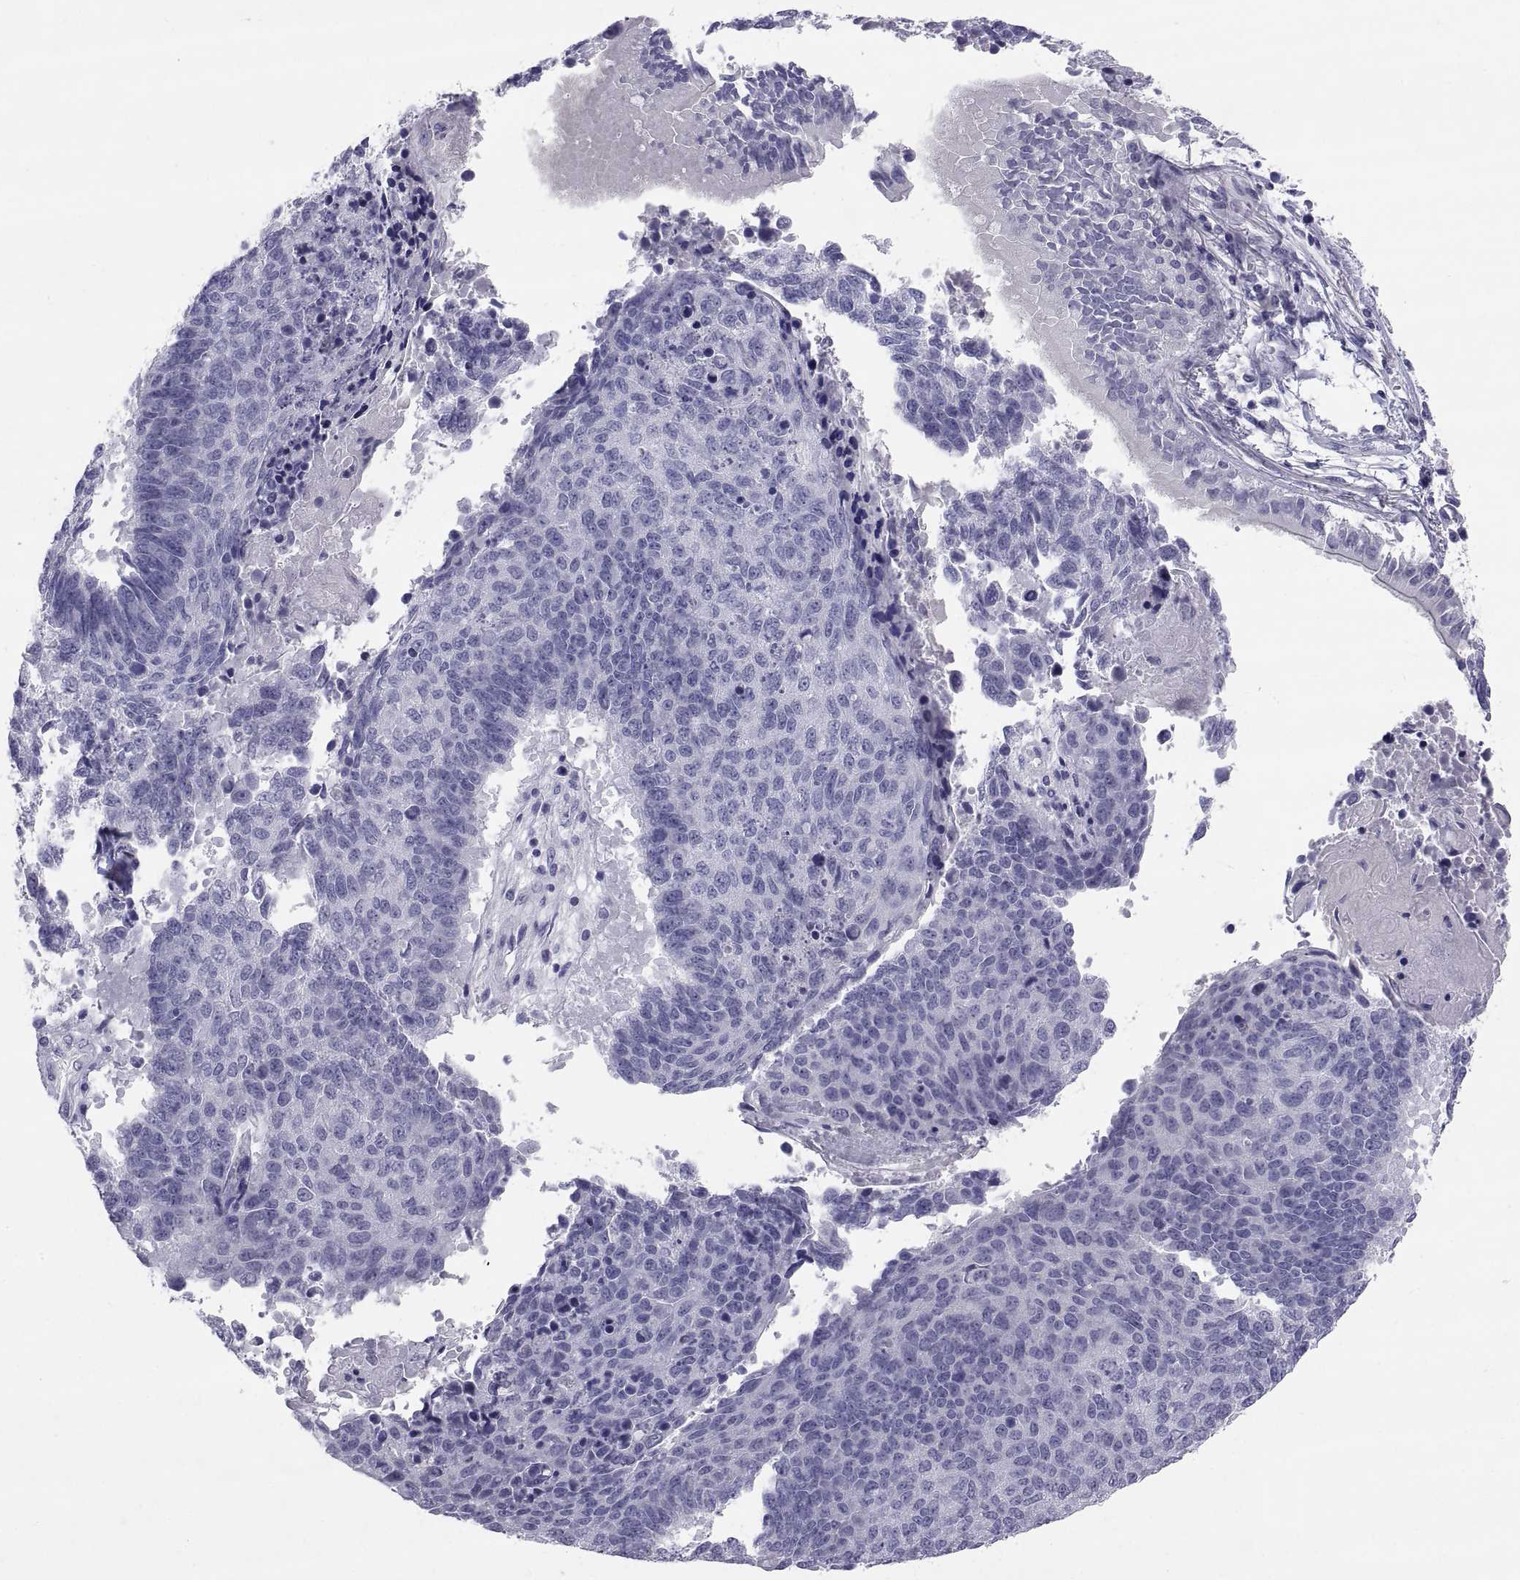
{"staining": {"intensity": "negative", "quantity": "none", "location": "none"}, "tissue": "lung cancer", "cell_type": "Tumor cells", "image_type": "cancer", "snomed": [{"axis": "morphology", "description": "Squamous cell carcinoma, NOS"}, {"axis": "topography", "description": "Lung"}], "caption": "The micrograph displays no significant expression in tumor cells of lung cancer. The staining was performed using DAB (3,3'-diaminobenzidine) to visualize the protein expression in brown, while the nuclei were stained in blue with hematoxylin (Magnification: 20x).", "gene": "TEX13A", "patient": {"sex": "male", "age": 73}}